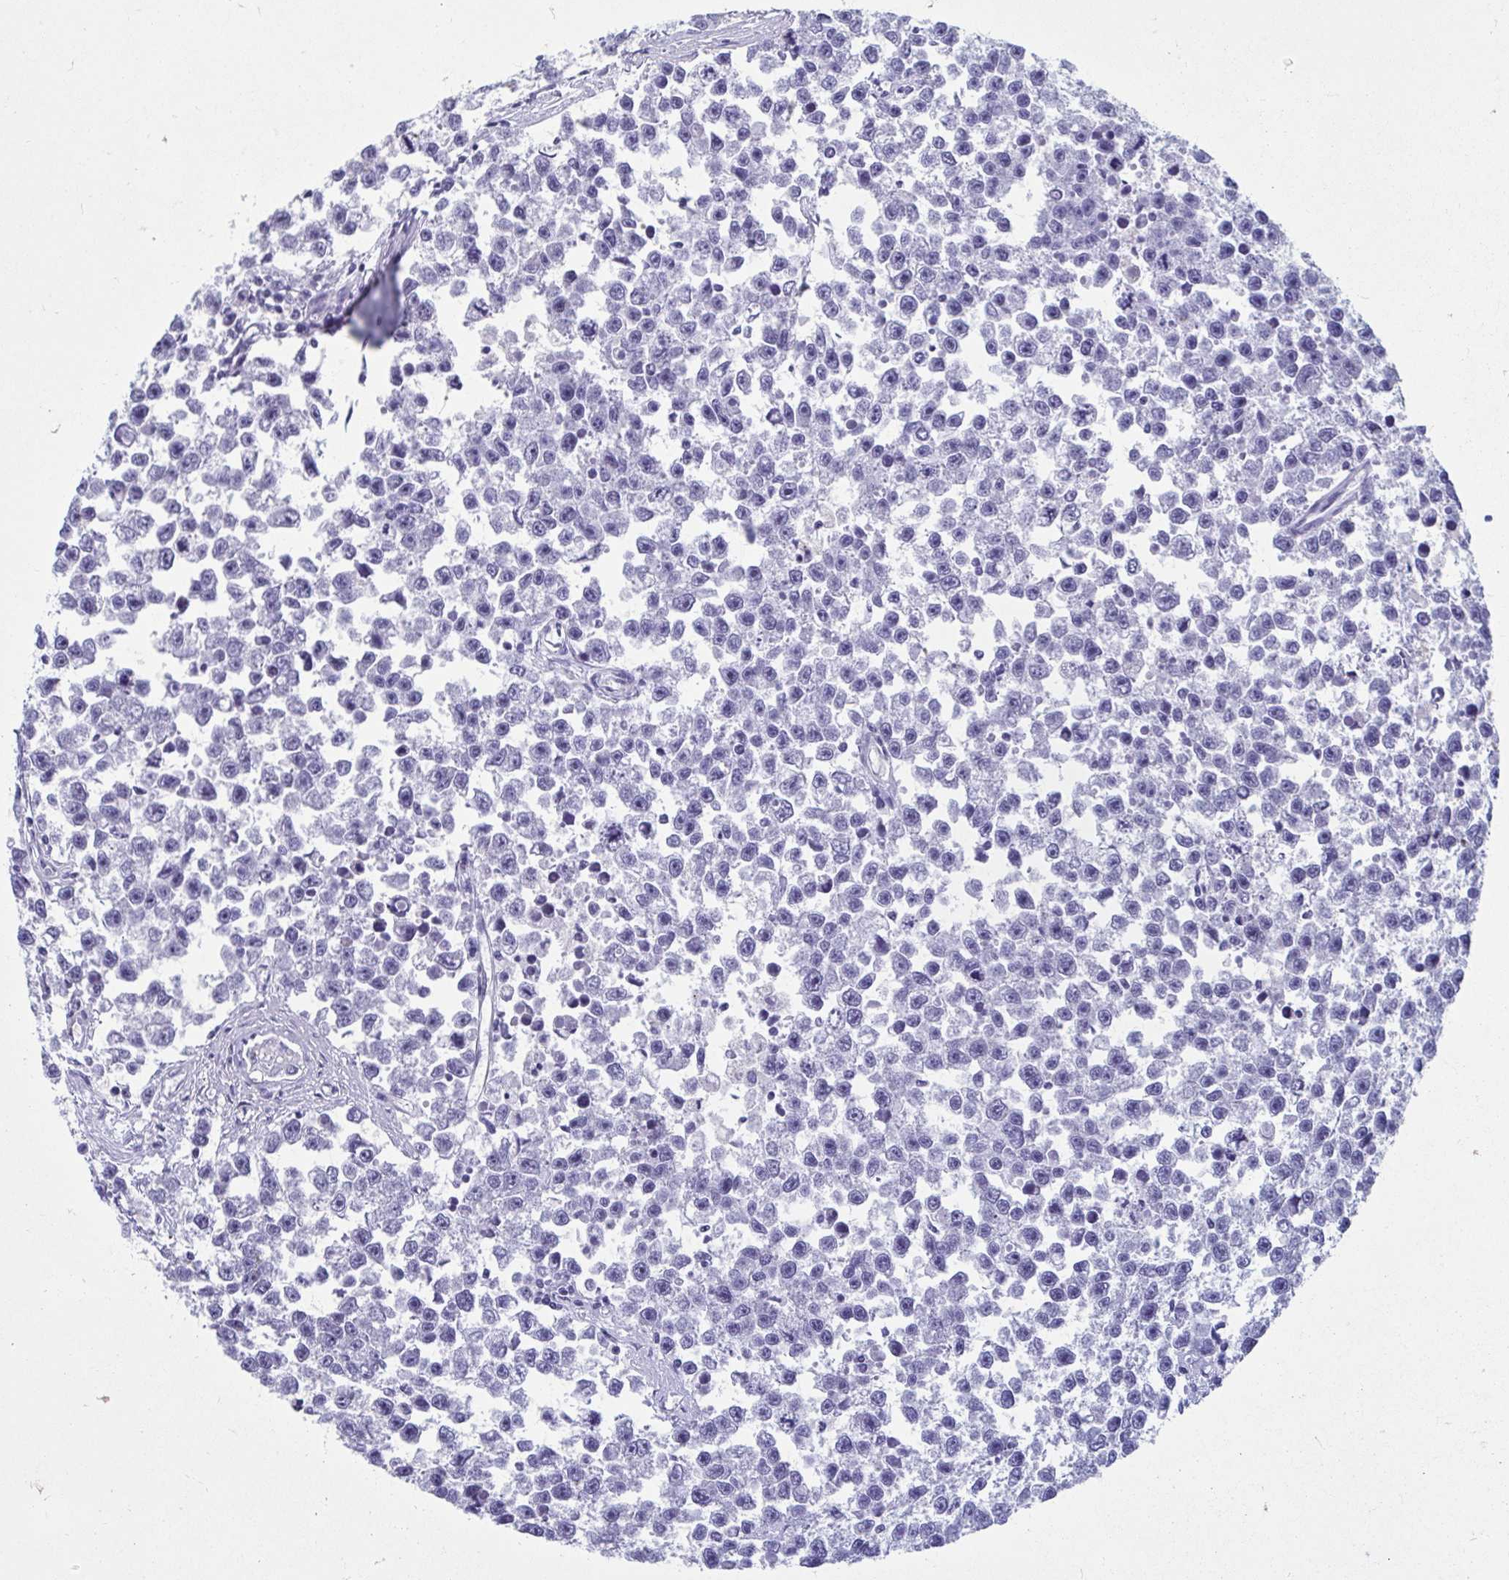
{"staining": {"intensity": "negative", "quantity": "none", "location": "none"}, "tissue": "testis cancer", "cell_type": "Tumor cells", "image_type": "cancer", "snomed": [{"axis": "morphology", "description": "Seminoma, NOS"}, {"axis": "topography", "description": "Testis"}], "caption": "IHC histopathology image of testis seminoma stained for a protein (brown), which demonstrates no positivity in tumor cells.", "gene": "MORC4", "patient": {"sex": "male", "age": 26}}